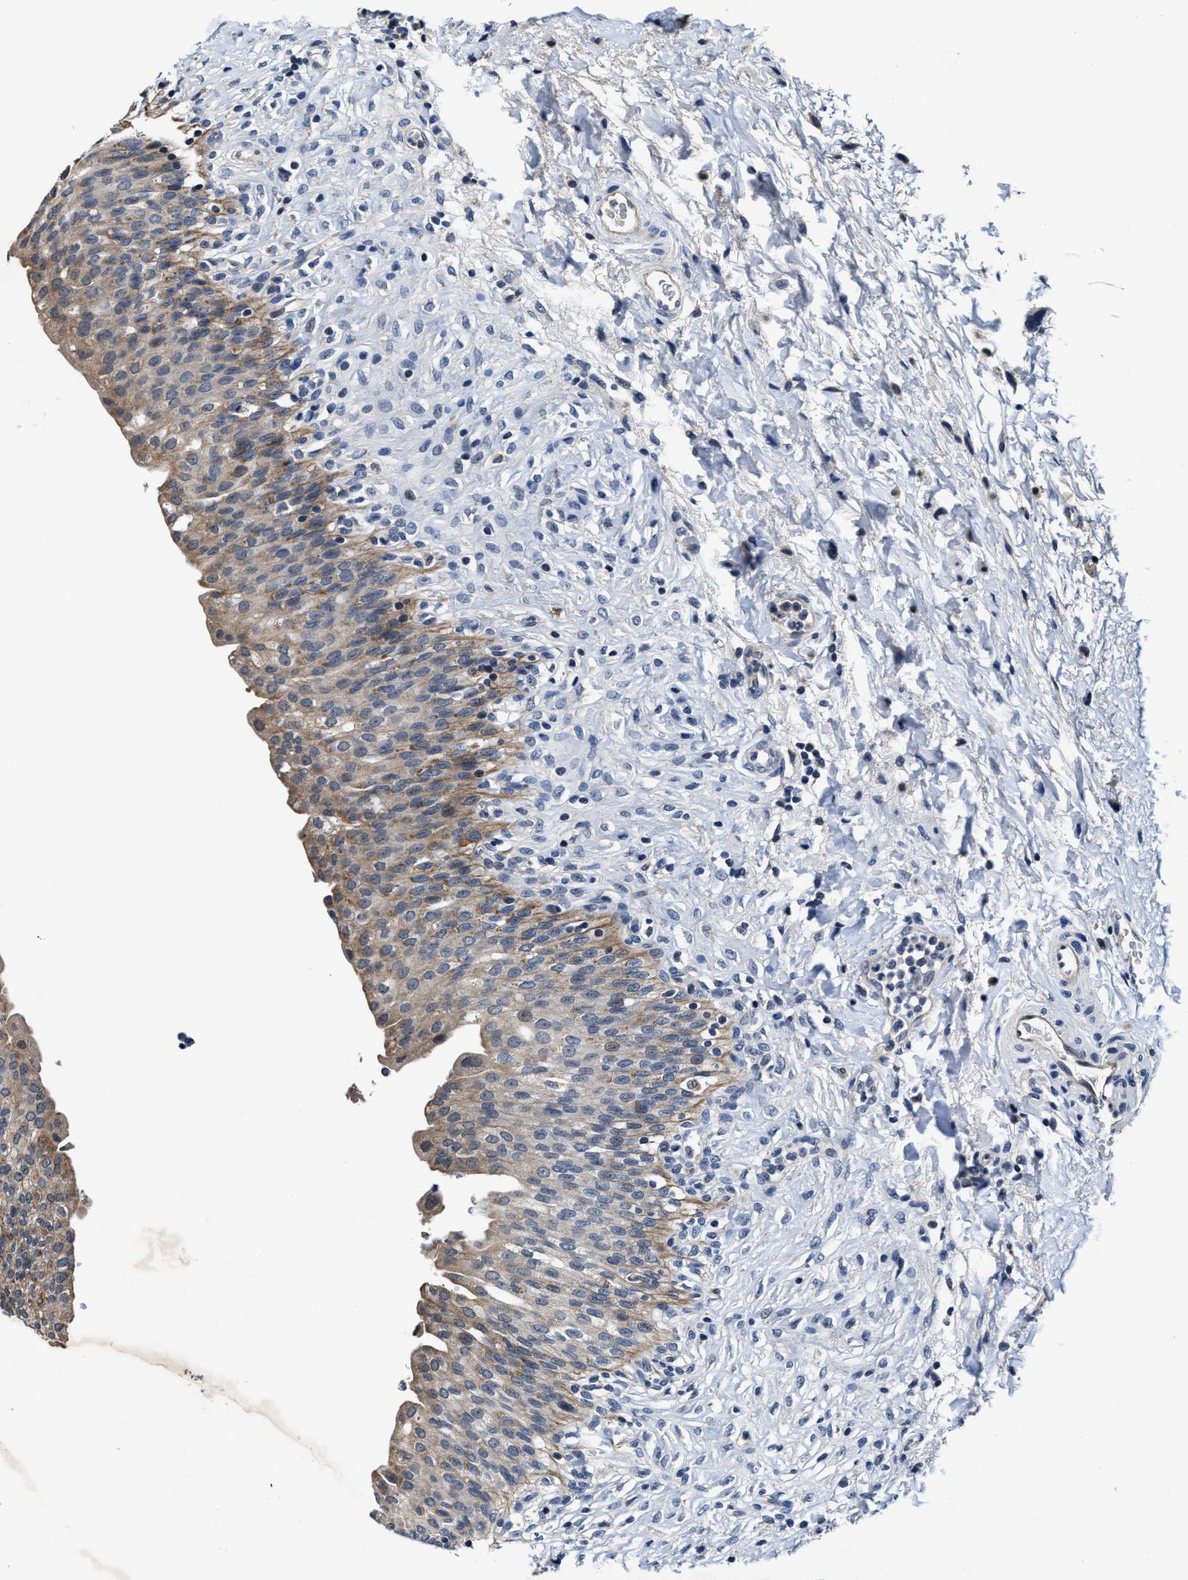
{"staining": {"intensity": "moderate", "quantity": ">75%", "location": "cytoplasmic/membranous"}, "tissue": "urinary bladder", "cell_type": "Urothelial cells", "image_type": "normal", "snomed": [{"axis": "morphology", "description": "Urothelial carcinoma, High grade"}, {"axis": "topography", "description": "Urinary bladder"}], "caption": "The image demonstrates staining of normal urinary bladder, revealing moderate cytoplasmic/membranous protein positivity (brown color) within urothelial cells. (Stains: DAB (3,3'-diaminobenzidine) in brown, nuclei in blue, Microscopy: brightfield microscopy at high magnification).", "gene": "TMEM53", "patient": {"sex": "male", "age": 46}}